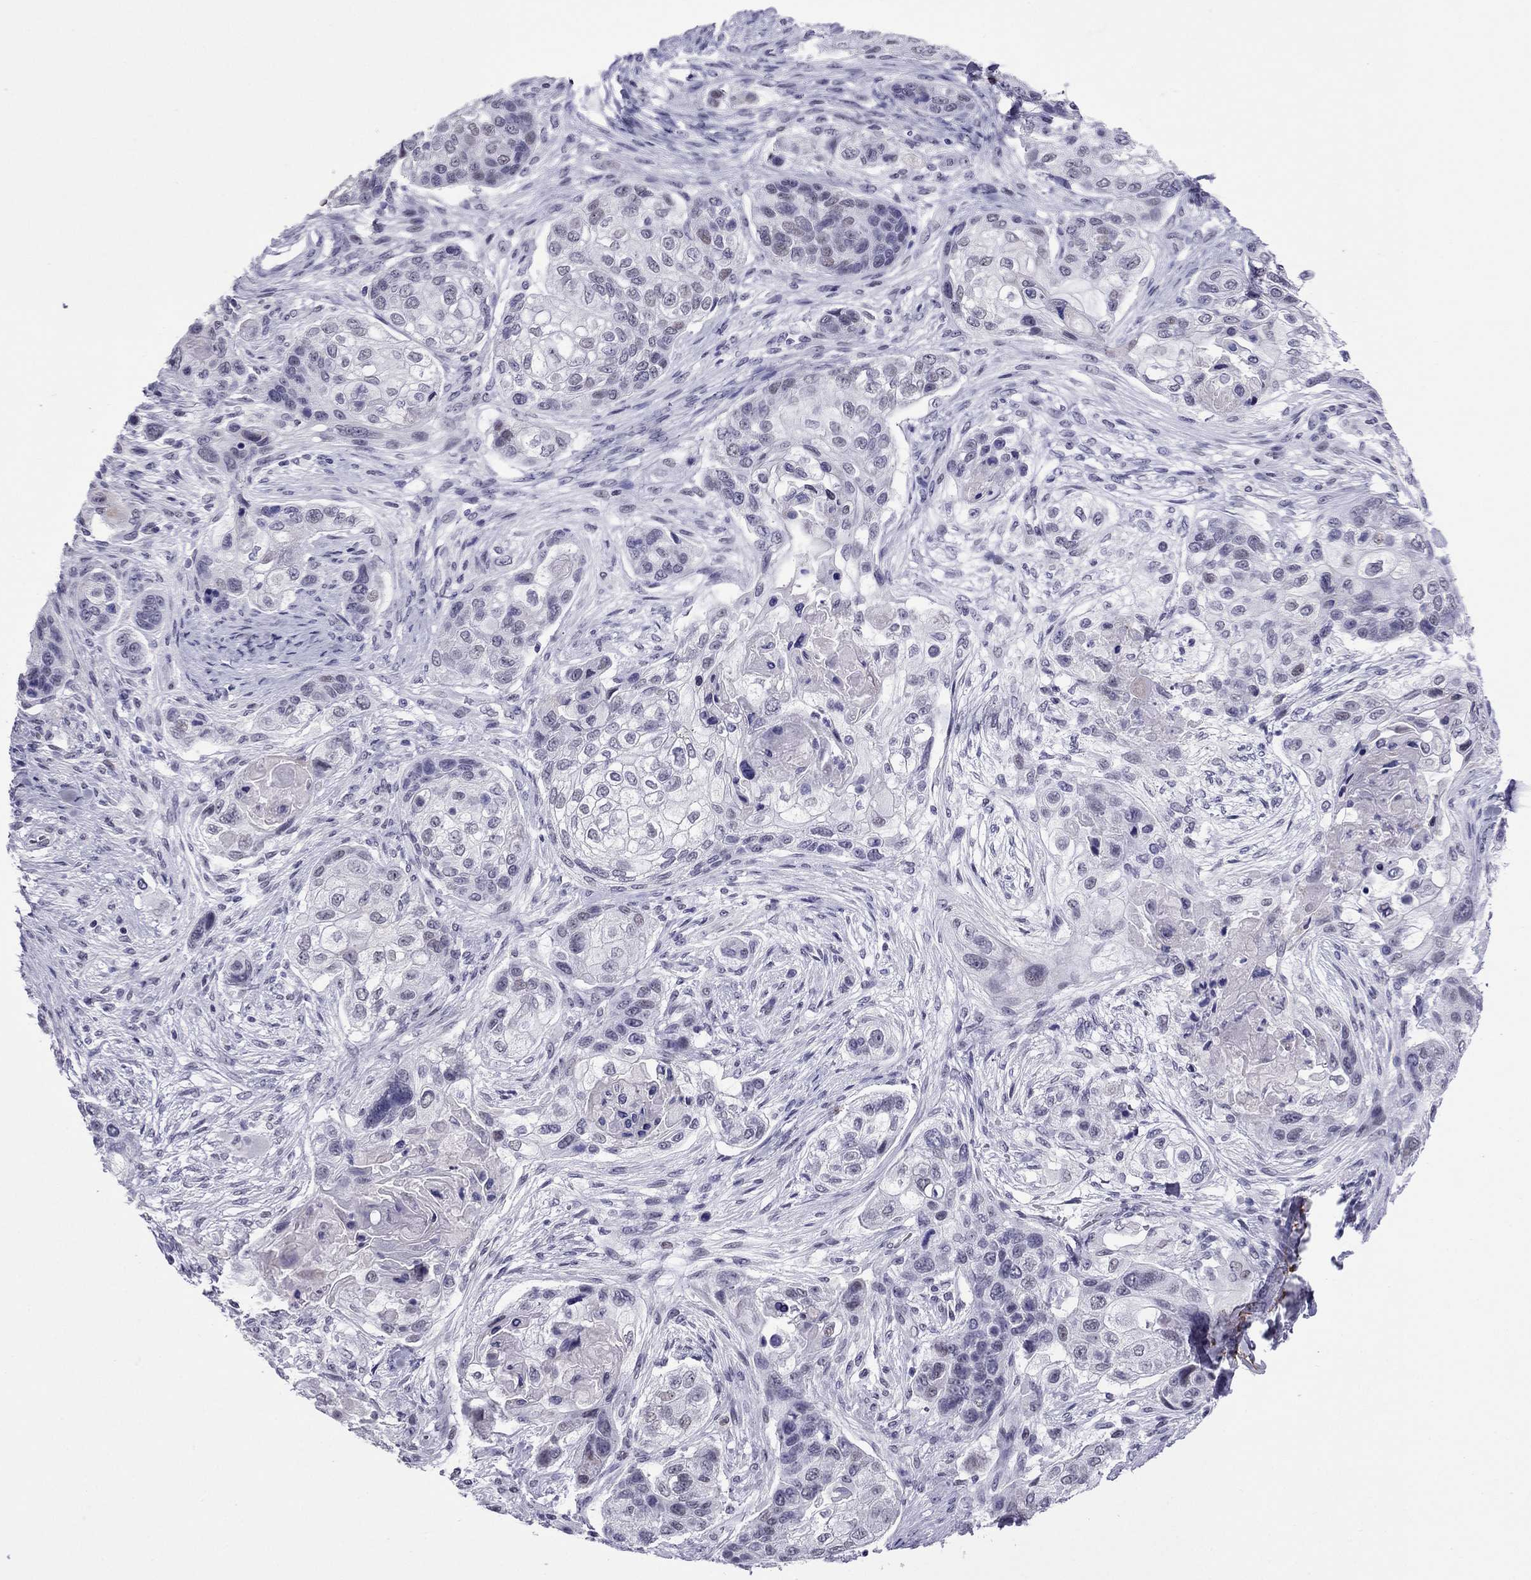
{"staining": {"intensity": "negative", "quantity": "none", "location": "none"}, "tissue": "lung cancer", "cell_type": "Tumor cells", "image_type": "cancer", "snomed": [{"axis": "morphology", "description": "Squamous cell carcinoma, NOS"}, {"axis": "topography", "description": "Lung"}], "caption": "Lung cancer was stained to show a protein in brown. There is no significant expression in tumor cells.", "gene": "ZNF646", "patient": {"sex": "male", "age": 69}}